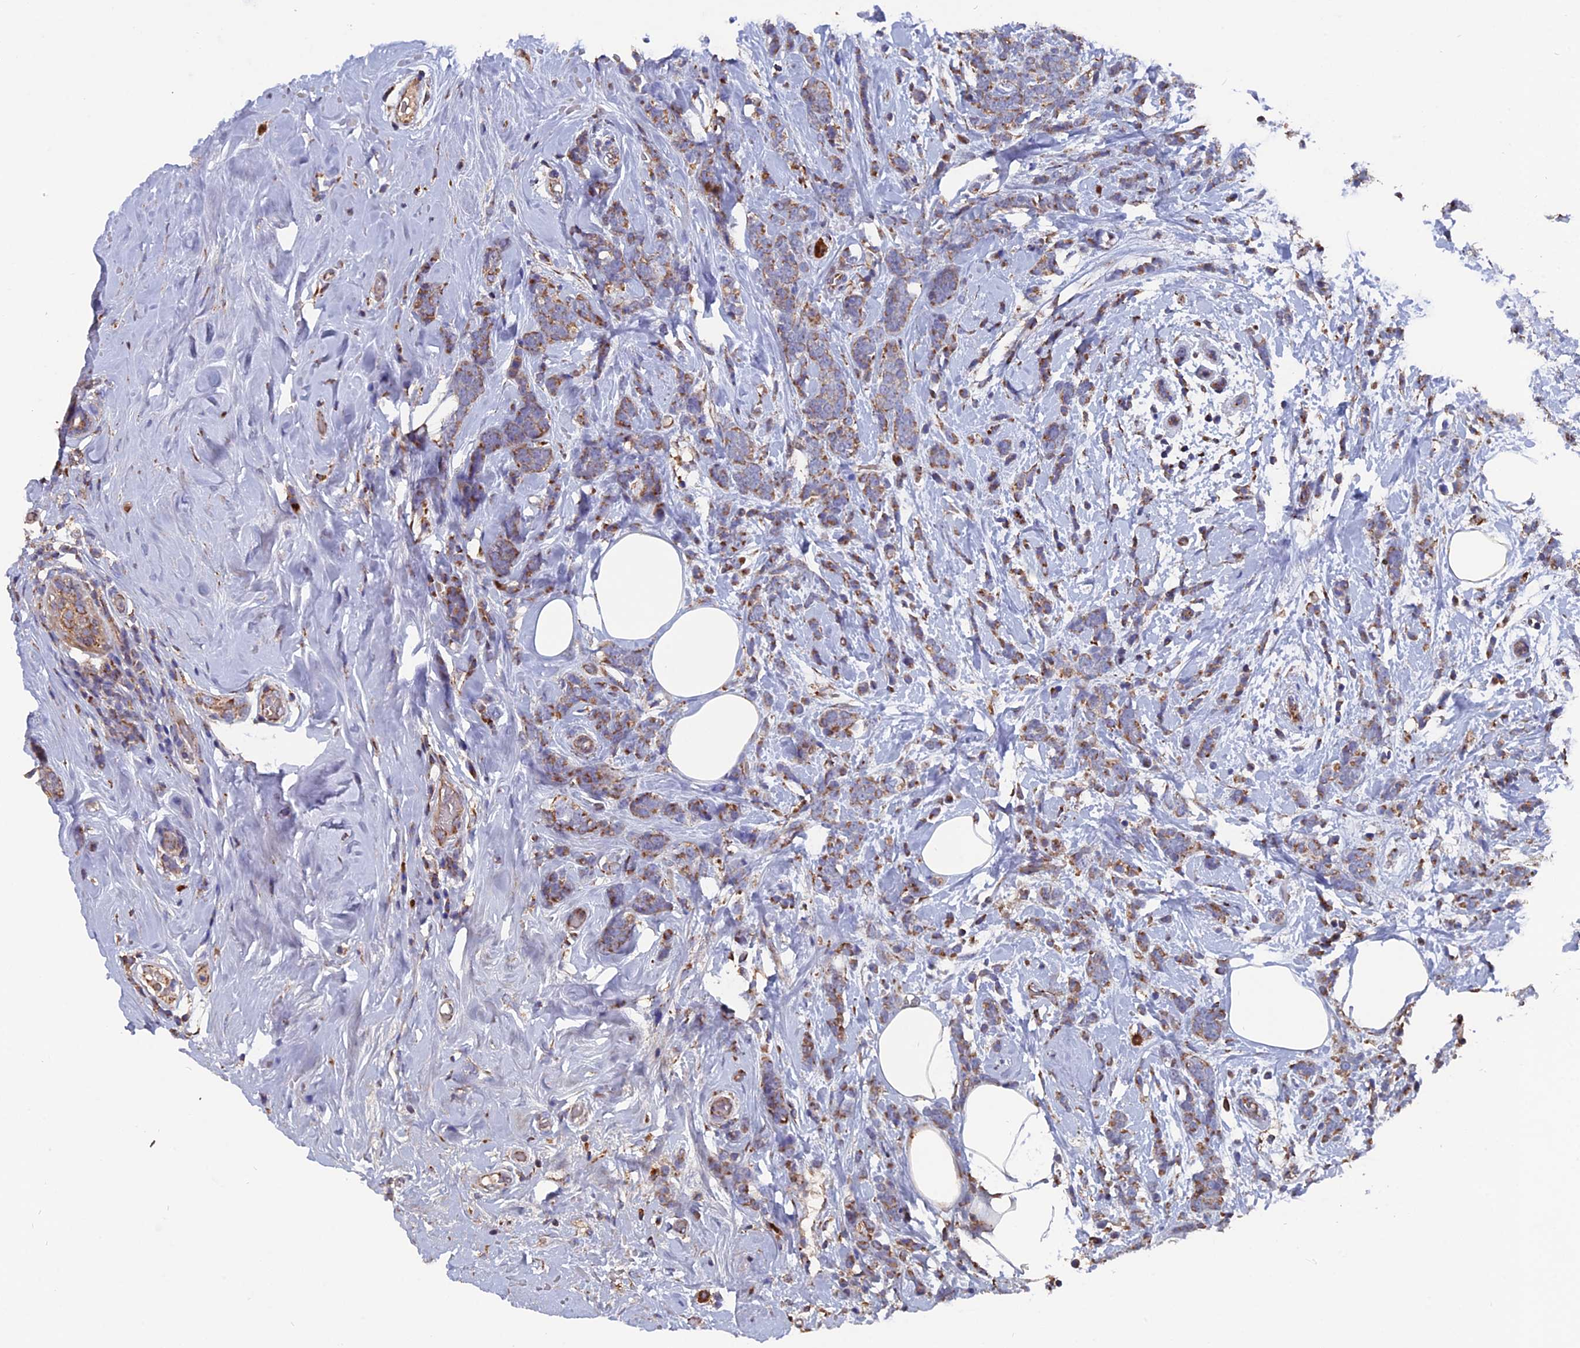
{"staining": {"intensity": "moderate", "quantity": ">75%", "location": "cytoplasmic/membranous"}, "tissue": "breast cancer", "cell_type": "Tumor cells", "image_type": "cancer", "snomed": [{"axis": "morphology", "description": "Lobular carcinoma"}, {"axis": "topography", "description": "Breast"}], "caption": "Human breast lobular carcinoma stained for a protein (brown) reveals moderate cytoplasmic/membranous positive staining in about >75% of tumor cells.", "gene": "TGFA", "patient": {"sex": "female", "age": 58}}